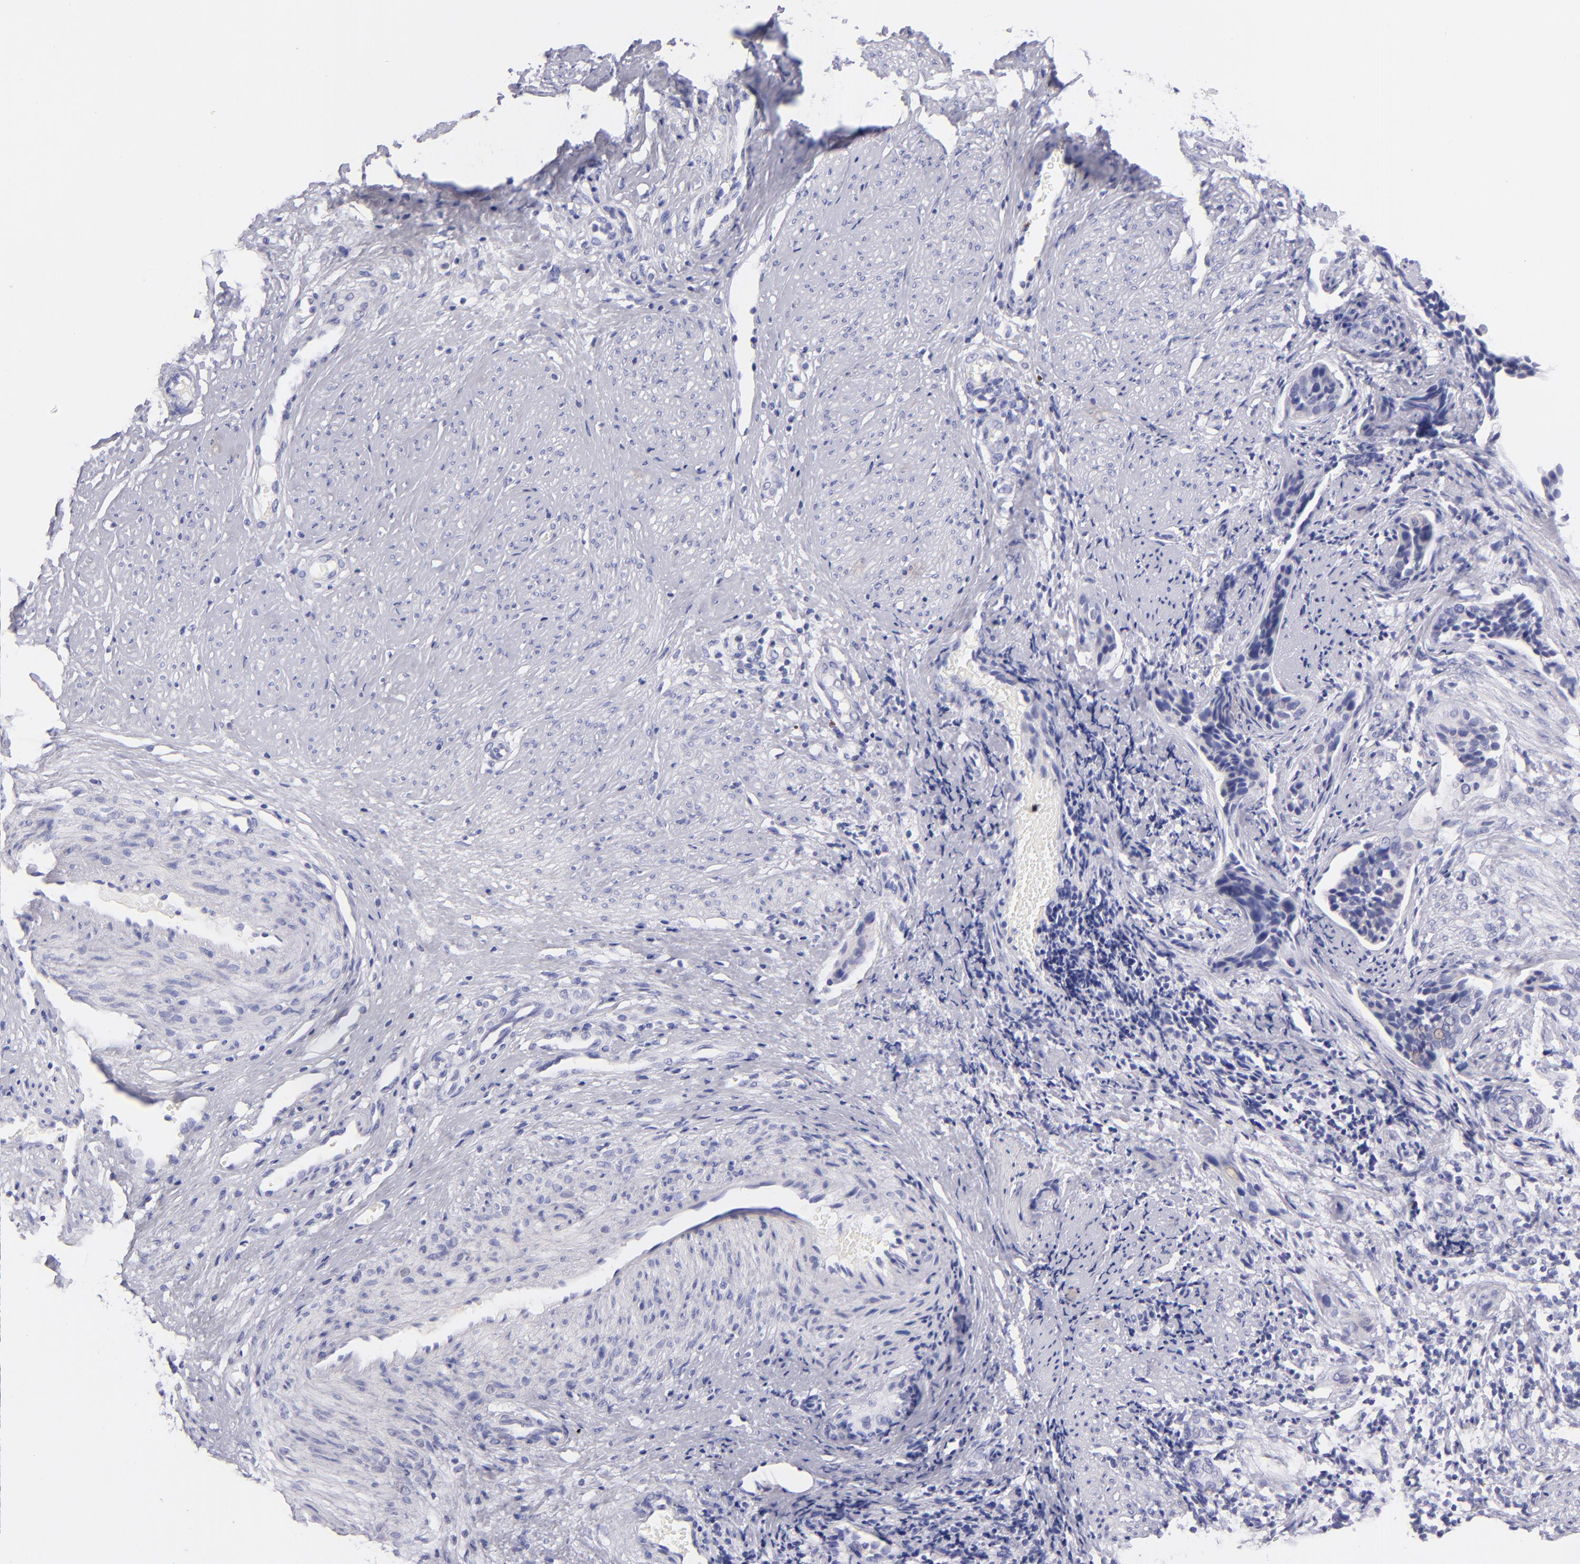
{"staining": {"intensity": "negative", "quantity": "none", "location": "none"}, "tissue": "cervical cancer", "cell_type": "Tumor cells", "image_type": "cancer", "snomed": [{"axis": "morphology", "description": "Squamous cell carcinoma, NOS"}, {"axis": "topography", "description": "Cervix"}], "caption": "Protein analysis of cervical cancer (squamous cell carcinoma) reveals no significant expression in tumor cells. The staining is performed using DAB (3,3'-diaminobenzidine) brown chromogen with nuclei counter-stained in using hematoxylin.", "gene": "PRF1", "patient": {"sex": "female", "age": 31}}